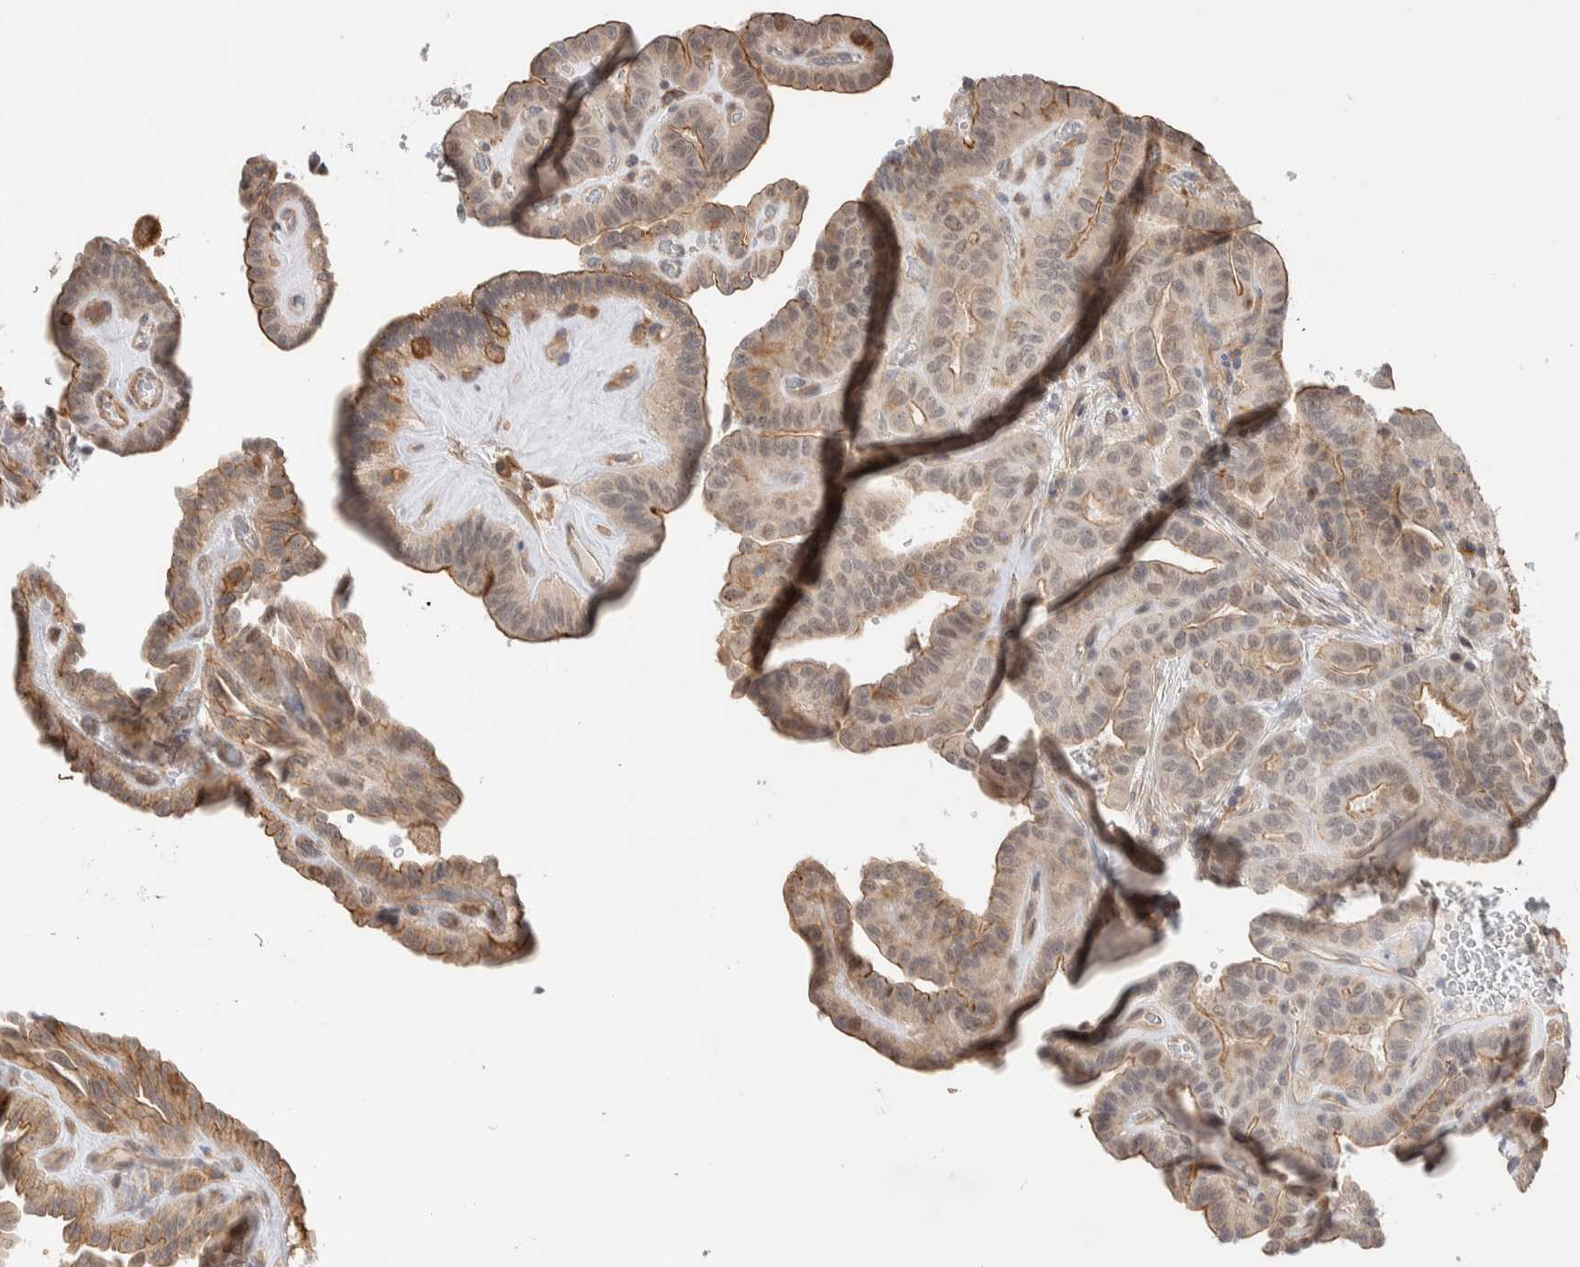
{"staining": {"intensity": "weak", "quantity": ">75%", "location": "cytoplasmic/membranous"}, "tissue": "thyroid cancer", "cell_type": "Tumor cells", "image_type": "cancer", "snomed": [{"axis": "morphology", "description": "Papillary adenocarcinoma, NOS"}, {"axis": "topography", "description": "Thyroid gland"}], "caption": "Papillary adenocarcinoma (thyroid) stained for a protein (brown) demonstrates weak cytoplasmic/membranous positive expression in about >75% of tumor cells.", "gene": "ZNF704", "patient": {"sex": "male", "age": 77}}